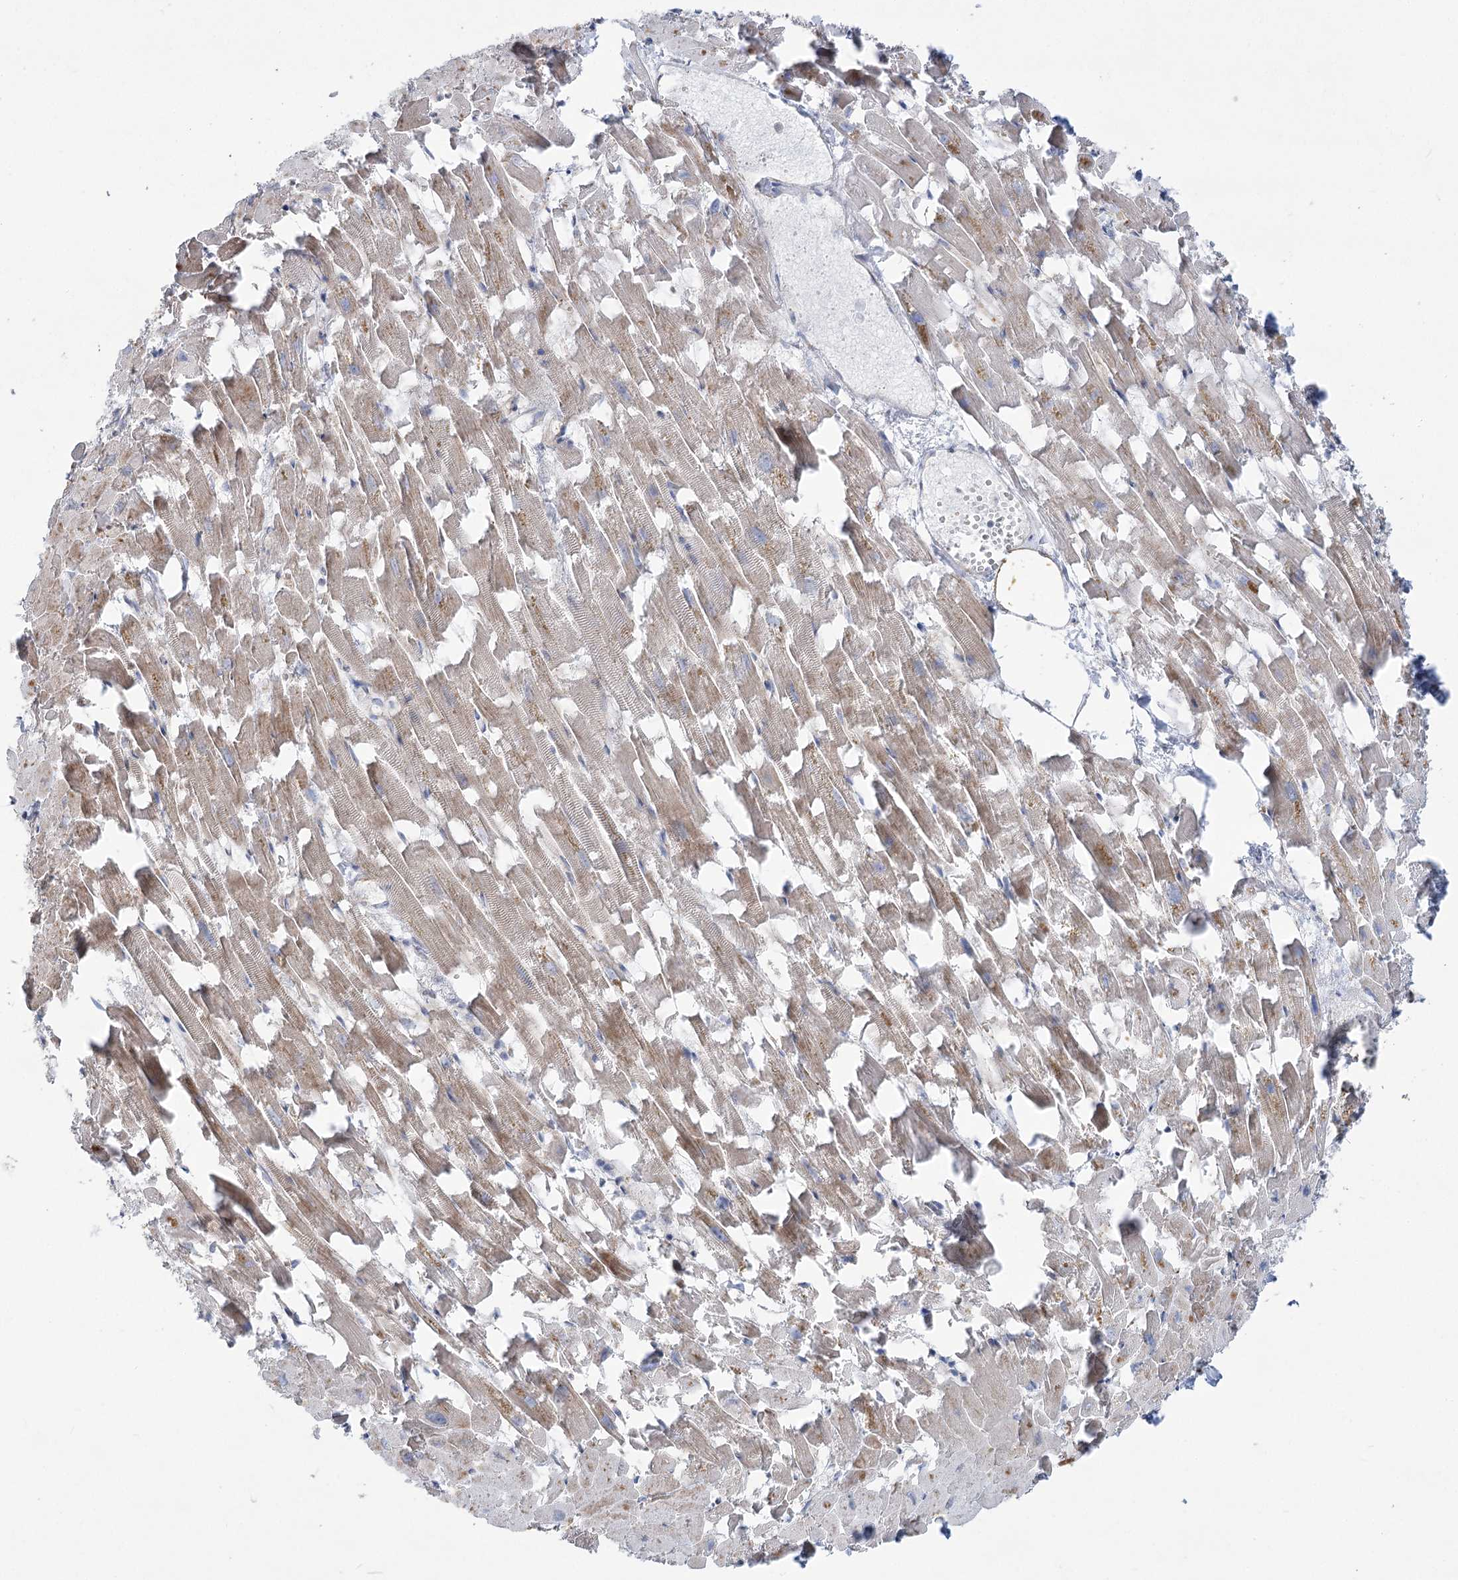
{"staining": {"intensity": "moderate", "quantity": ">75%", "location": "cytoplasmic/membranous"}, "tissue": "heart muscle", "cell_type": "Cardiomyocytes", "image_type": "normal", "snomed": [{"axis": "morphology", "description": "Normal tissue, NOS"}, {"axis": "topography", "description": "Heart"}], "caption": "IHC of benign heart muscle exhibits medium levels of moderate cytoplasmic/membranous expression in approximately >75% of cardiomyocytes.", "gene": "SCN11A", "patient": {"sex": "female", "age": 64}}